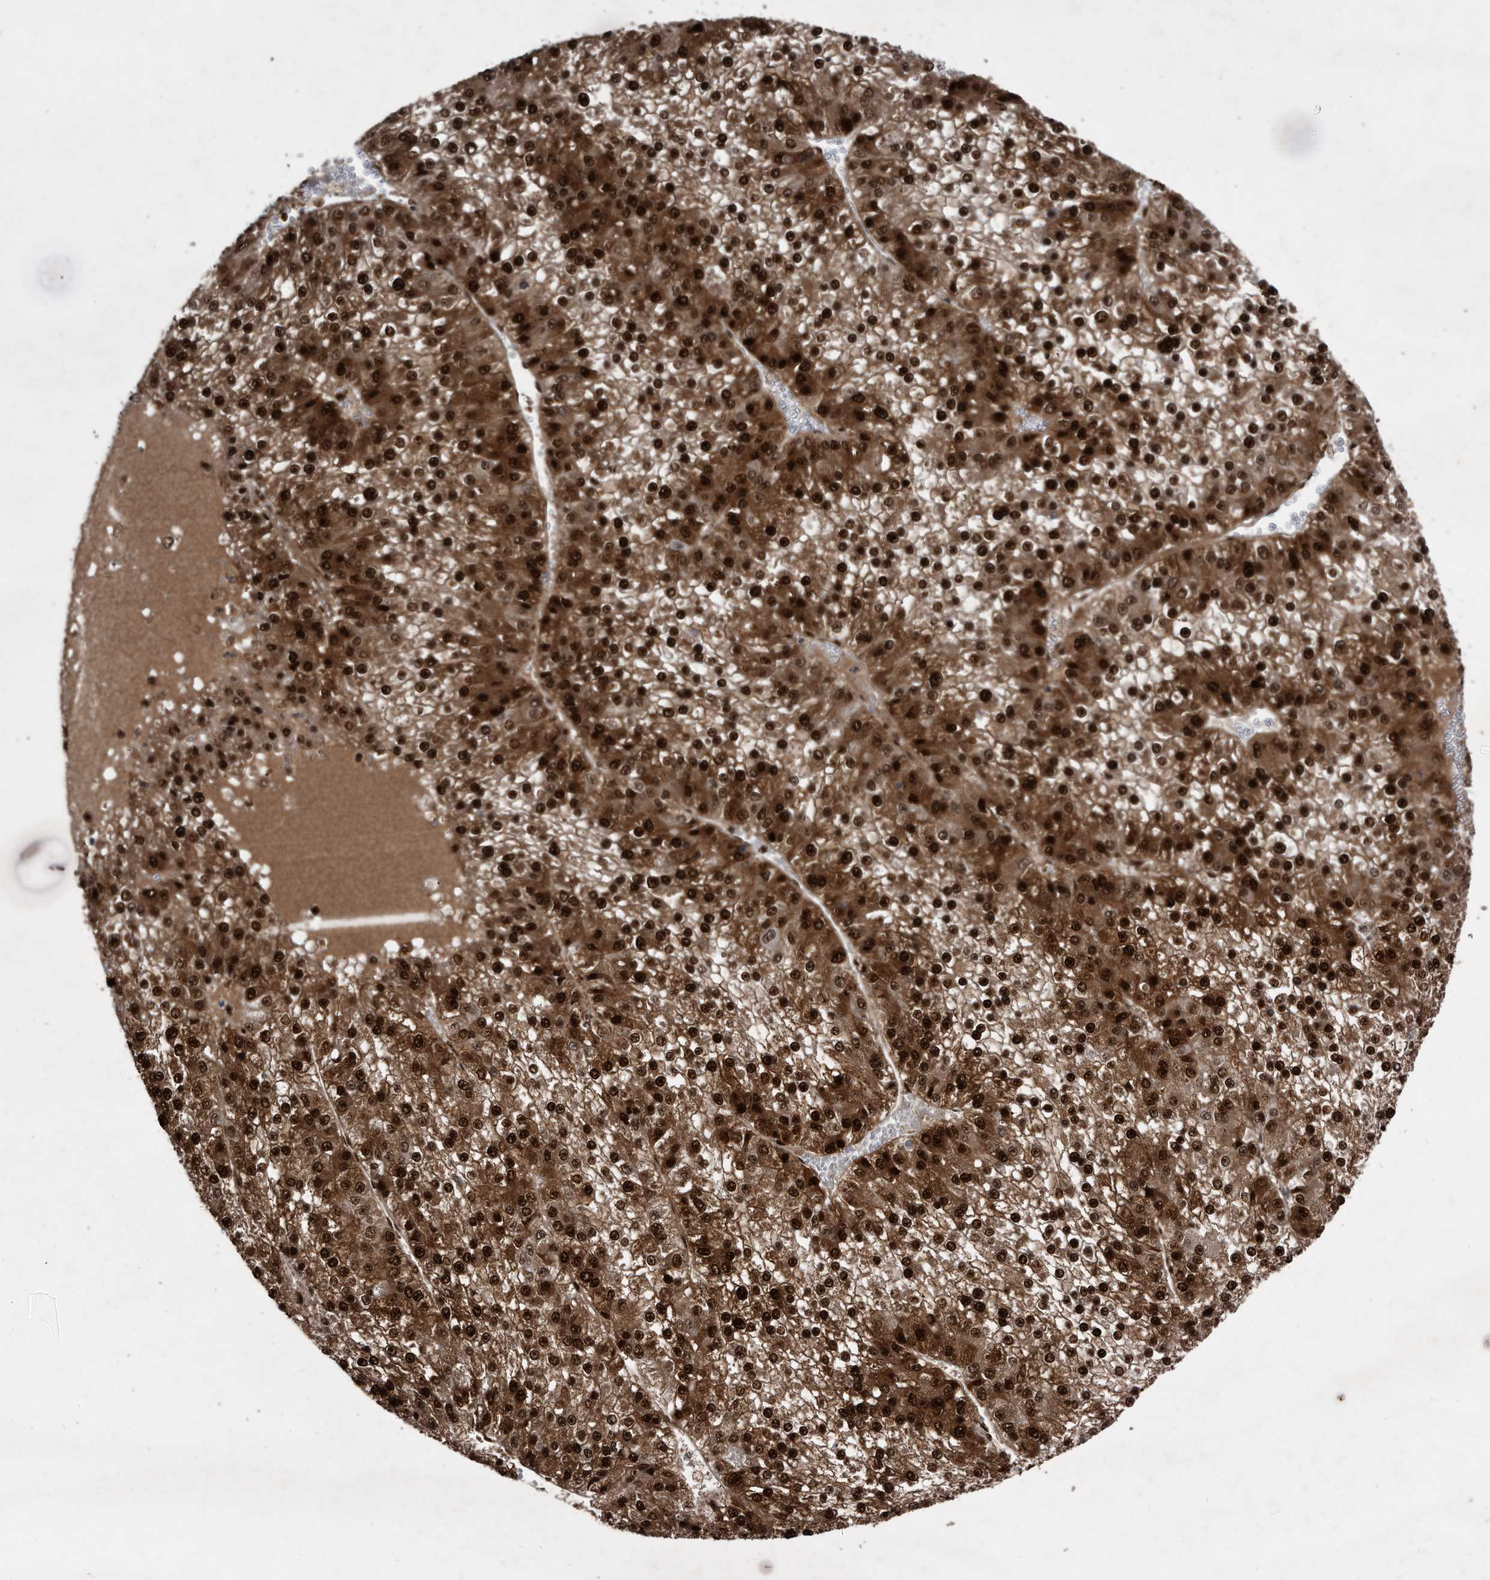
{"staining": {"intensity": "strong", "quantity": ">75%", "location": "cytoplasmic/membranous,nuclear"}, "tissue": "liver cancer", "cell_type": "Tumor cells", "image_type": "cancer", "snomed": [{"axis": "morphology", "description": "Carcinoma, Hepatocellular, NOS"}, {"axis": "topography", "description": "Liver"}], "caption": "Protein staining shows strong cytoplasmic/membranous and nuclear staining in approximately >75% of tumor cells in liver cancer (hepatocellular carcinoma).", "gene": "RAD23B", "patient": {"sex": "female", "age": 73}}